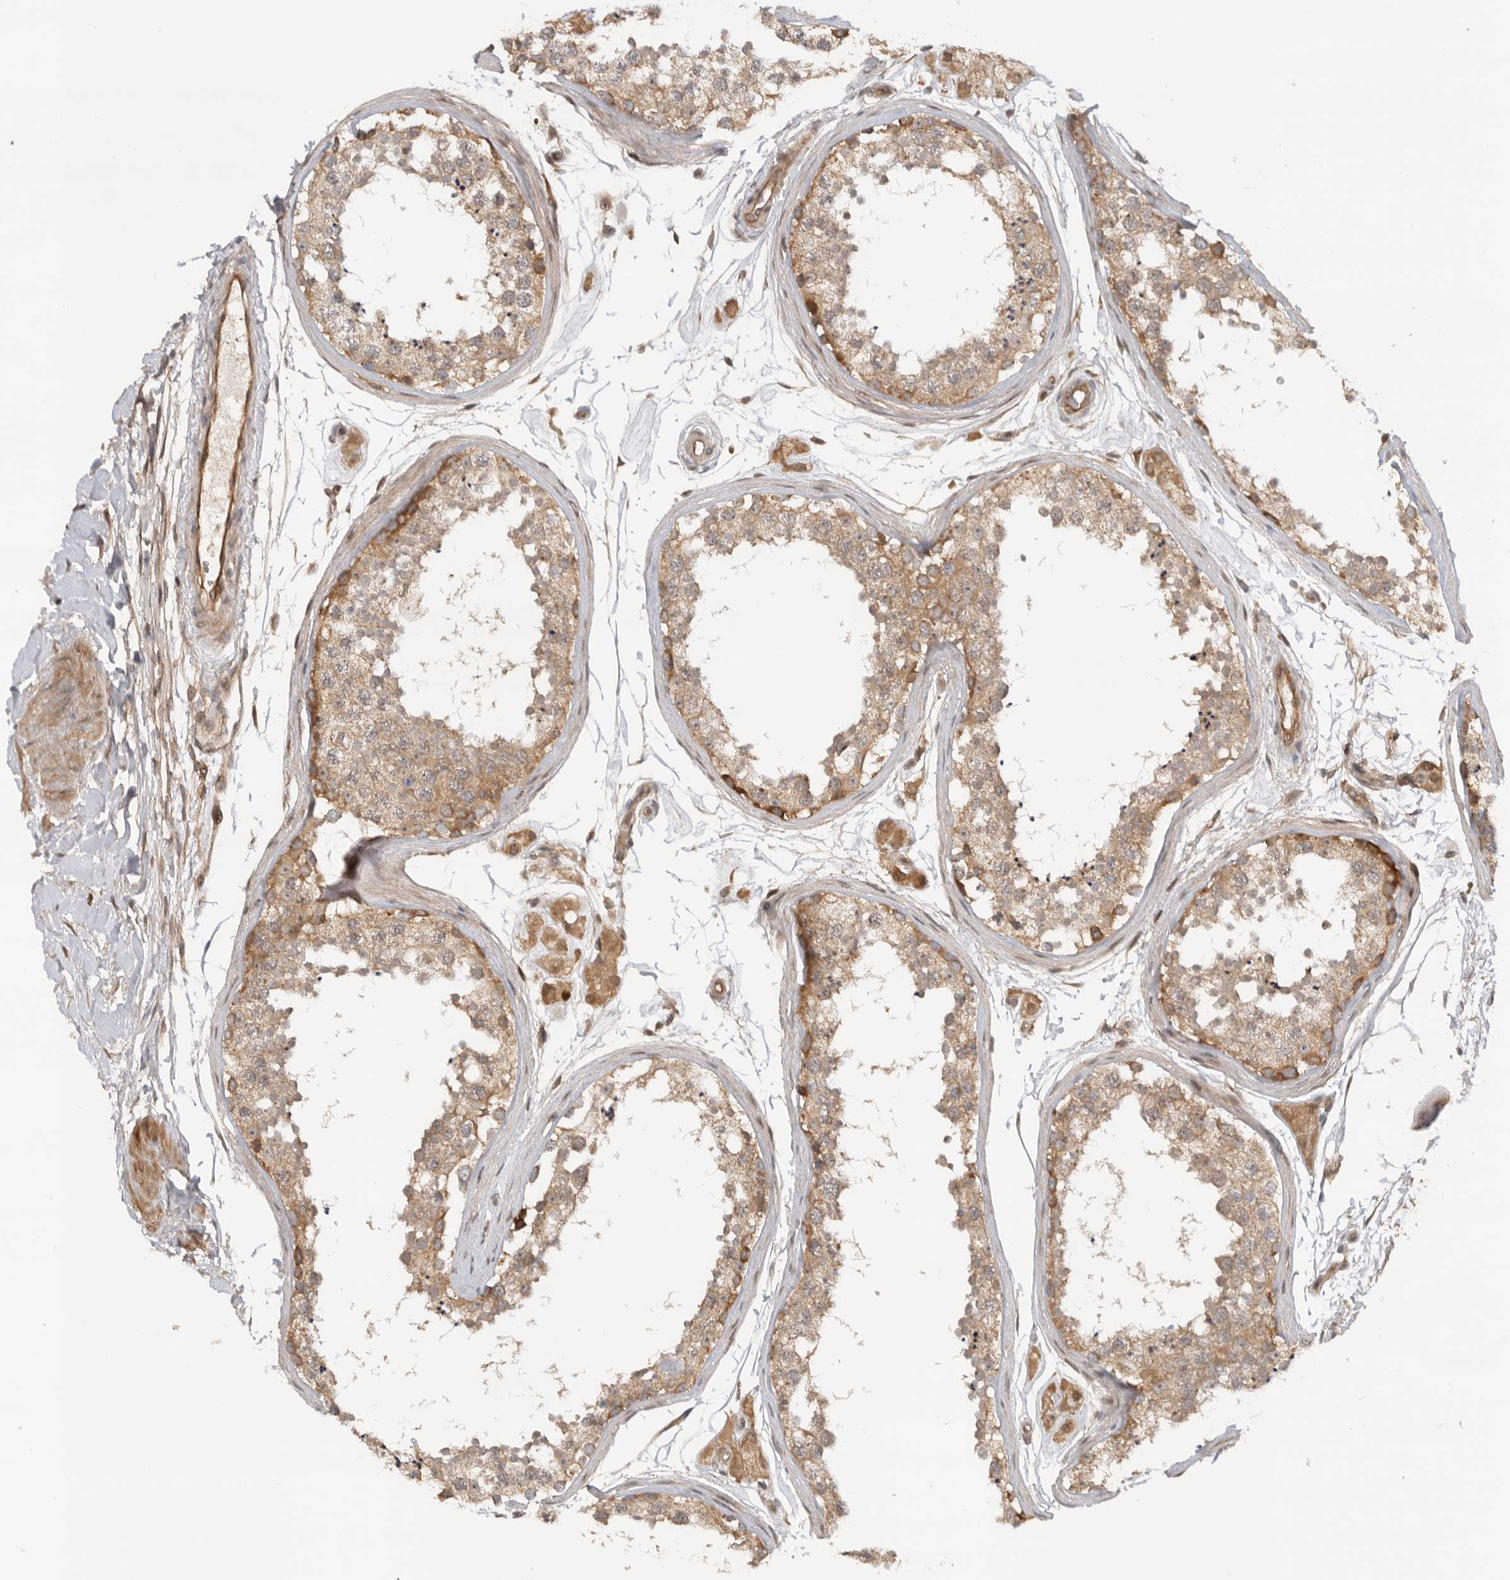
{"staining": {"intensity": "moderate", "quantity": "25%-75%", "location": "cytoplasmic/membranous"}, "tissue": "testis", "cell_type": "Cells in seminiferous ducts", "image_type": "normal", "snomed": [{"axis": "morphology", "description": "Normal tissue, NOS"}, {"axis": "topography", "description": "Testis"}], "caption": "Immunohistochemistry (IHC) micrograph of unremarkable testis stained for a protein (brown), which displays medium levels of moderate cytoplasmic/membranous staining in approximately 25%-75% of cells in seminiferous ducts.", "gene": "DCAF8", "patient": {"sex": "male", "age": 56}}